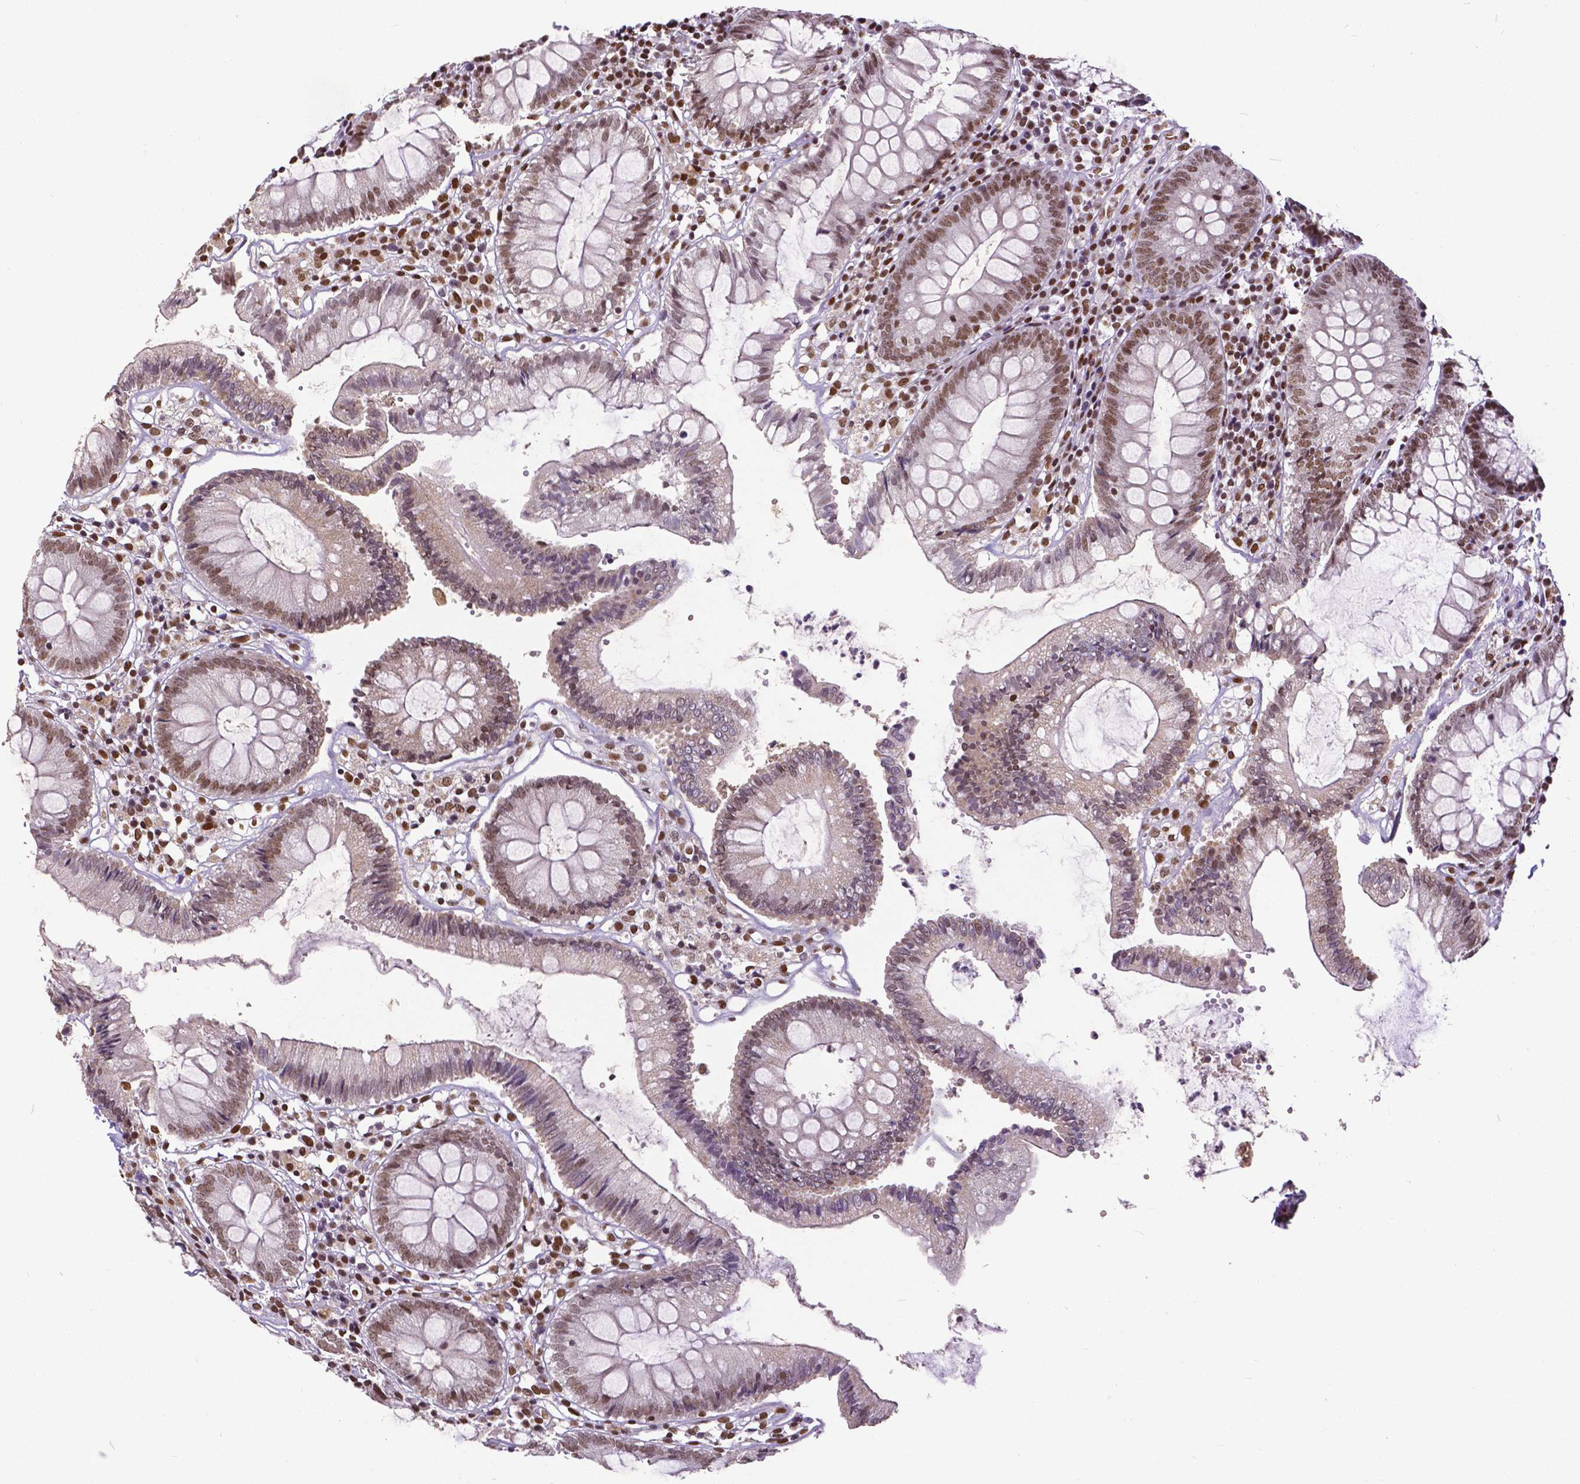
{"staining": {"intensity": "strong", "quantity": "25%-75%", "location": "nuclear"}, "tissue": "colon", "cell_type": "Endothelial cells", "image_type": "normal", "snomed": [{"axis": "morphology", "description": "Normal tissue, NOS"}, {"axis": "morphology", "description": "Adenocarcinoma, NOS"}, {"axis": "topography", "description": "Colon"}], "caption": "Protein staining displays strong nuclear staining in approximately 25%-75% of endothelial cells in benign colon.", "gene": "ATRX", "patient": {"sex": "male", "age": 83}}